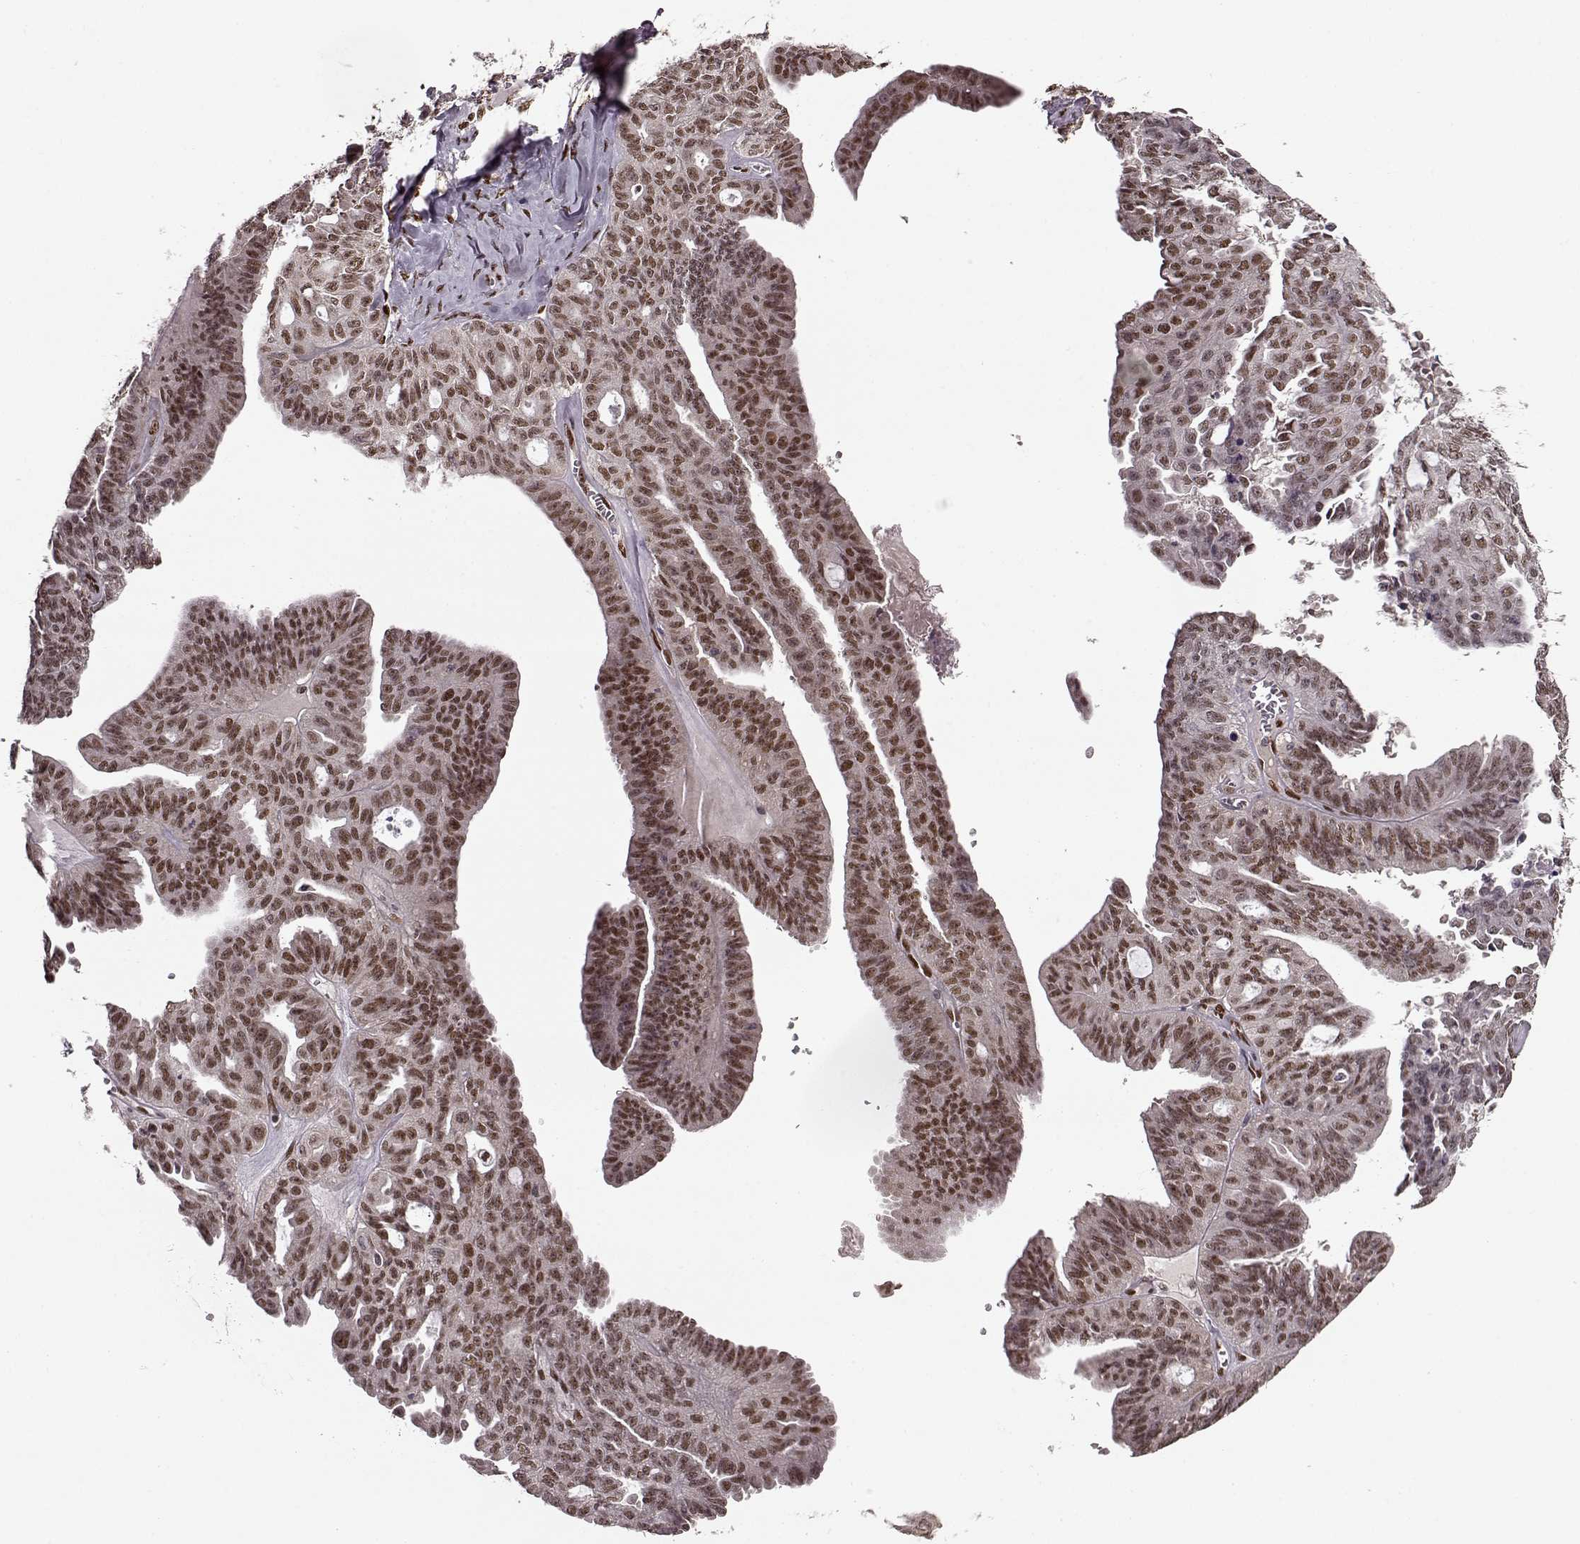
{"staining": {"intensity": "moderate", "quantity": ">75%", "location": "nuclear"}, "tissue": "ovarian cancer", "cell_type": "Tumor cells", "image_type": "cancer", "snomed": [{"axis": "morphology", "description": "Cystadenocarcinoma, serous, NOS"}, {"axis": "topography", "description": "Ovary"}], "caption": "Protein expression analysis of ovarian serous cystadenocarcinoma reveals moderate nuclear positivity in about >75% of tumor cells. (DAB IHC with brightfield microscopy, high magnification).", "gene": "FTO", "patient": {"sex": "female", "age": 71}}